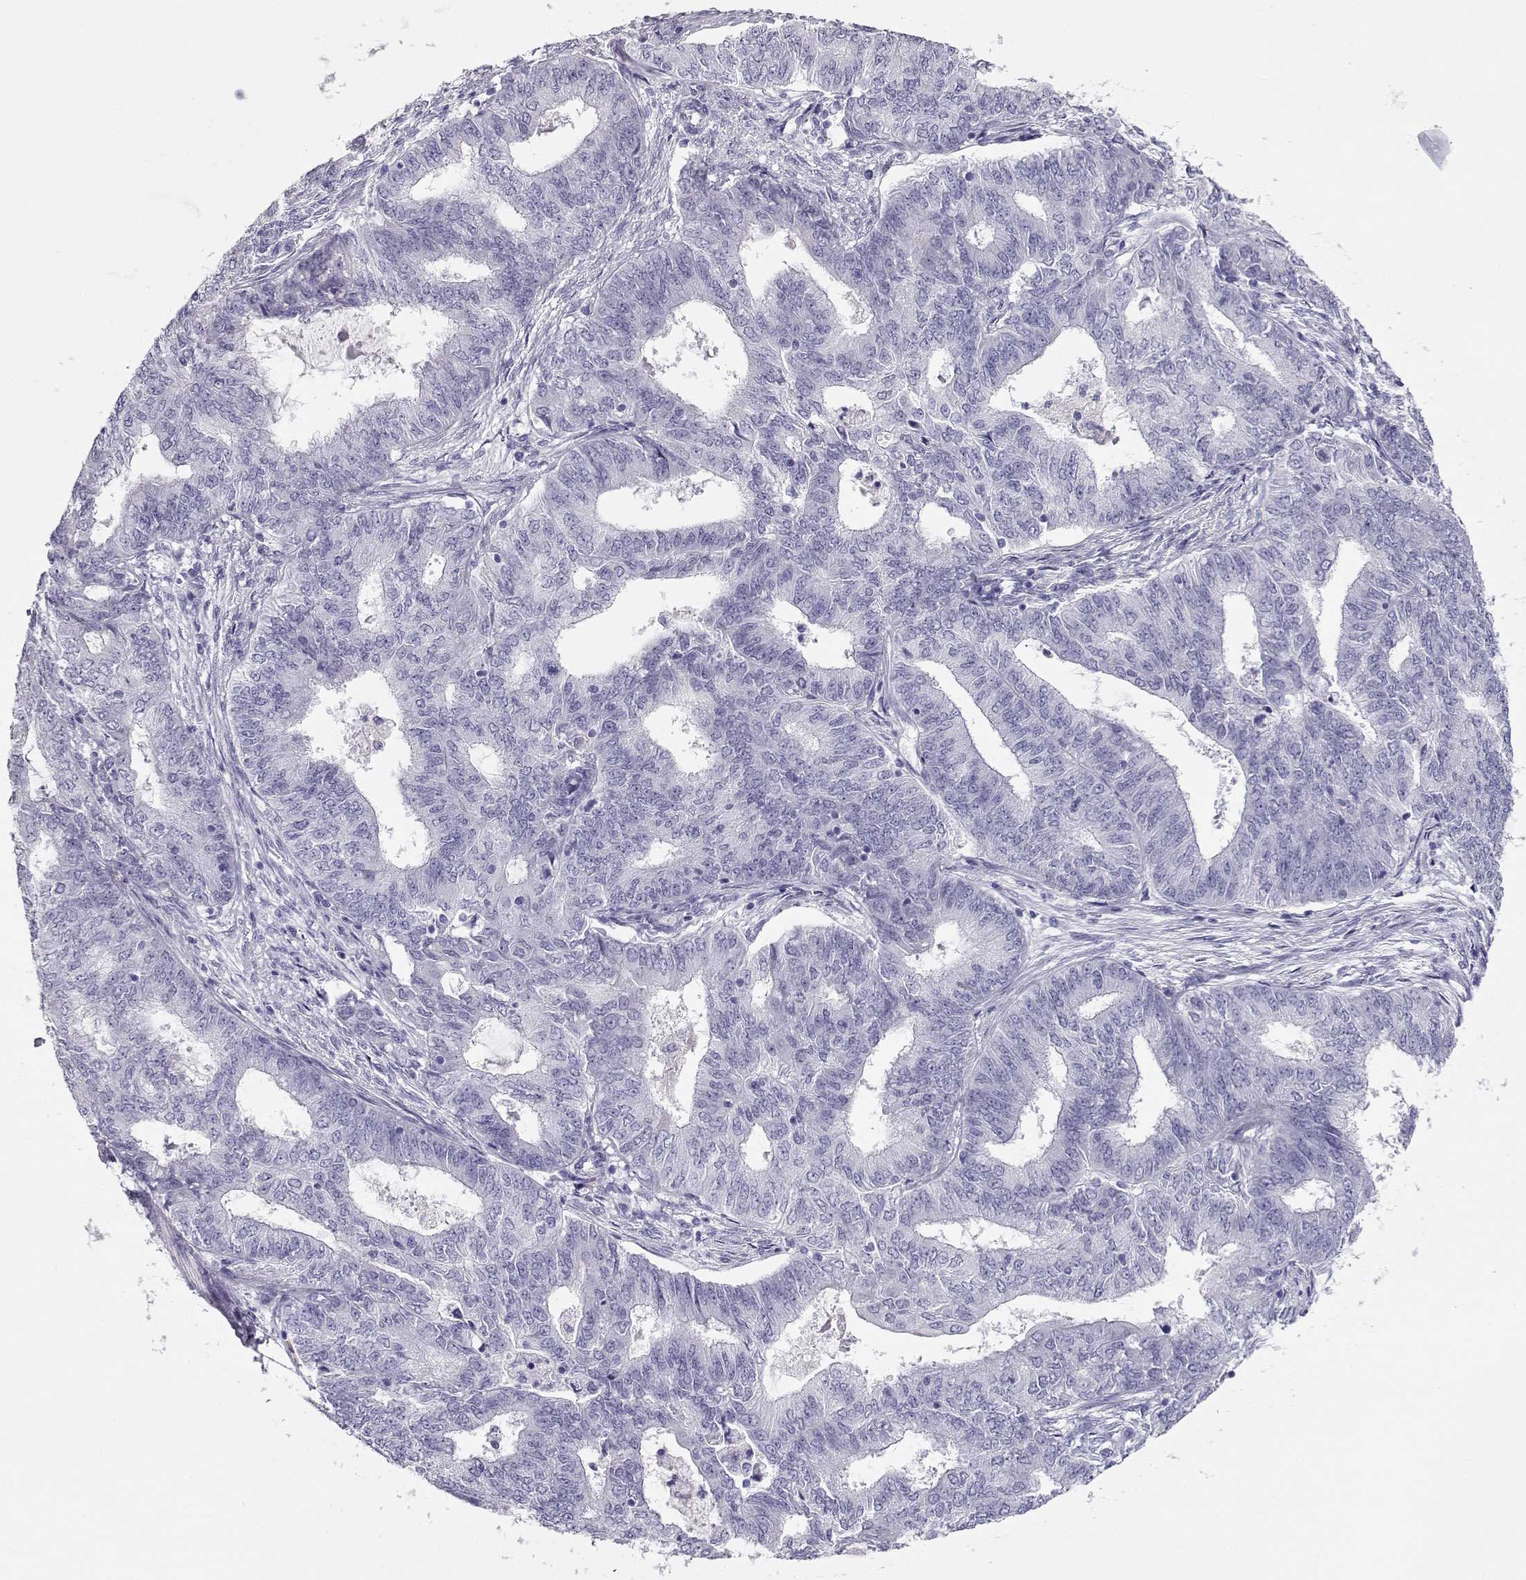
{"staining": {"intensity": "negative", "quantity": "none", "location": "none"}, "tissue": "endometrial cancer", "cell_type": "Tumor cells", "image_type": "cancer", "snomed": [{"axis": "morphology", "description": "Adenocarcinoma, NOS"}, {"axis": "topography", "description": "Endometrium"}], "caption": "Immunohistochemistry (IHC) photomicrograph of endometrial cancer stained for a protein (brown), which reveals no expression in tumor cells.", "gene": "CRX", "patient": {"sex": "female", "age": 62}}